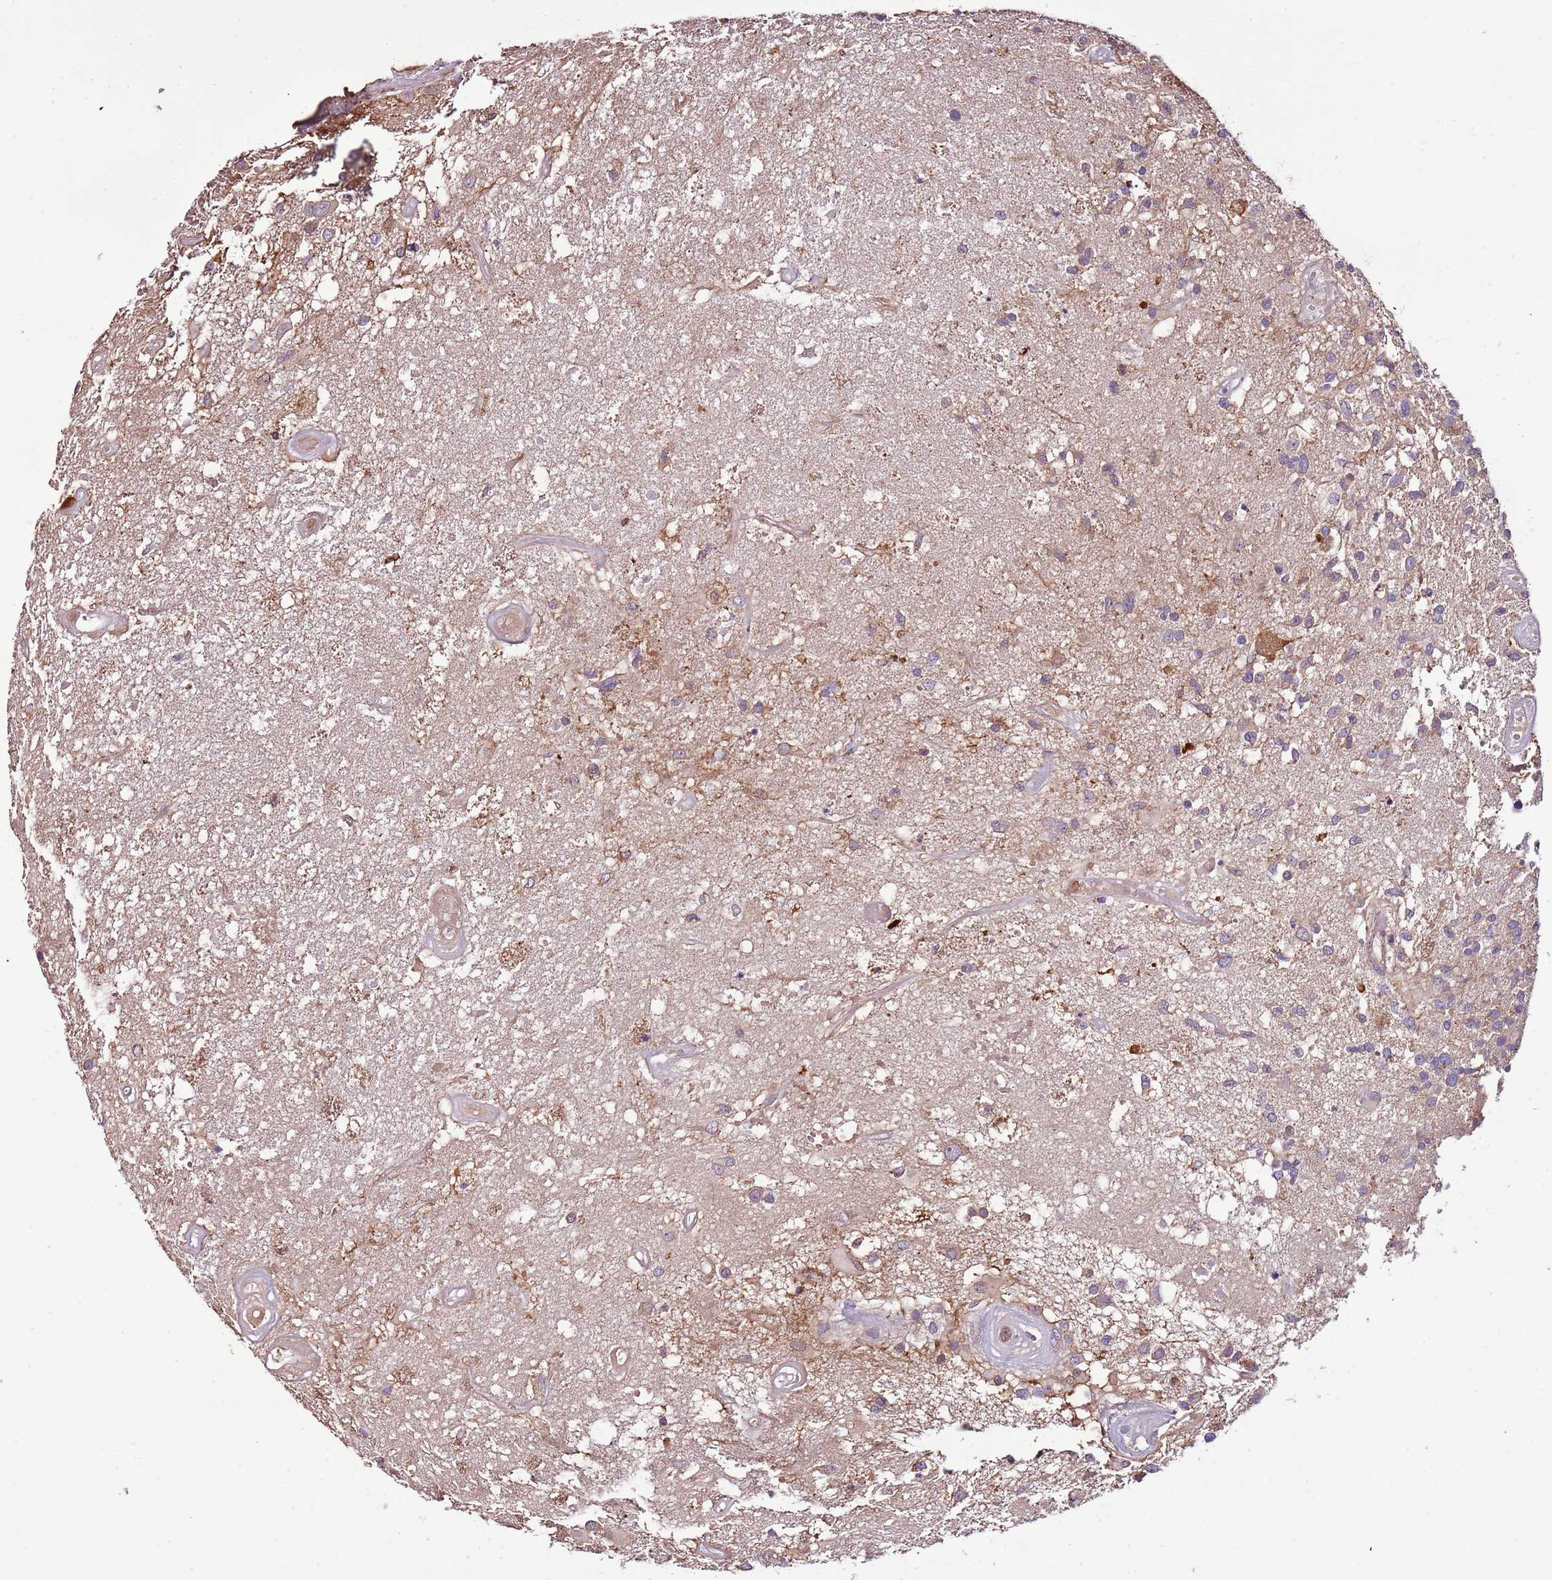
{"staining": {"intensity": "weak", "quantity": "<25%", "location": "cytoplasmic/membranous"}, "tissue": "glioma", "cell_type": "Tumor cells", "image_type": "cancer", "snomed": [{"axis": "morphology", "description": "Glioma, malignant, High grade"}, {"axis": "morphology", "description": "Glioblastoma, NOS"}, {"axis": "topography", "description": "Brain"}], "caption": "The image shows no significant staining in tumor cells of glioma.", "gene": "DENR", "patient": {"sex": "male", "age": 60}}